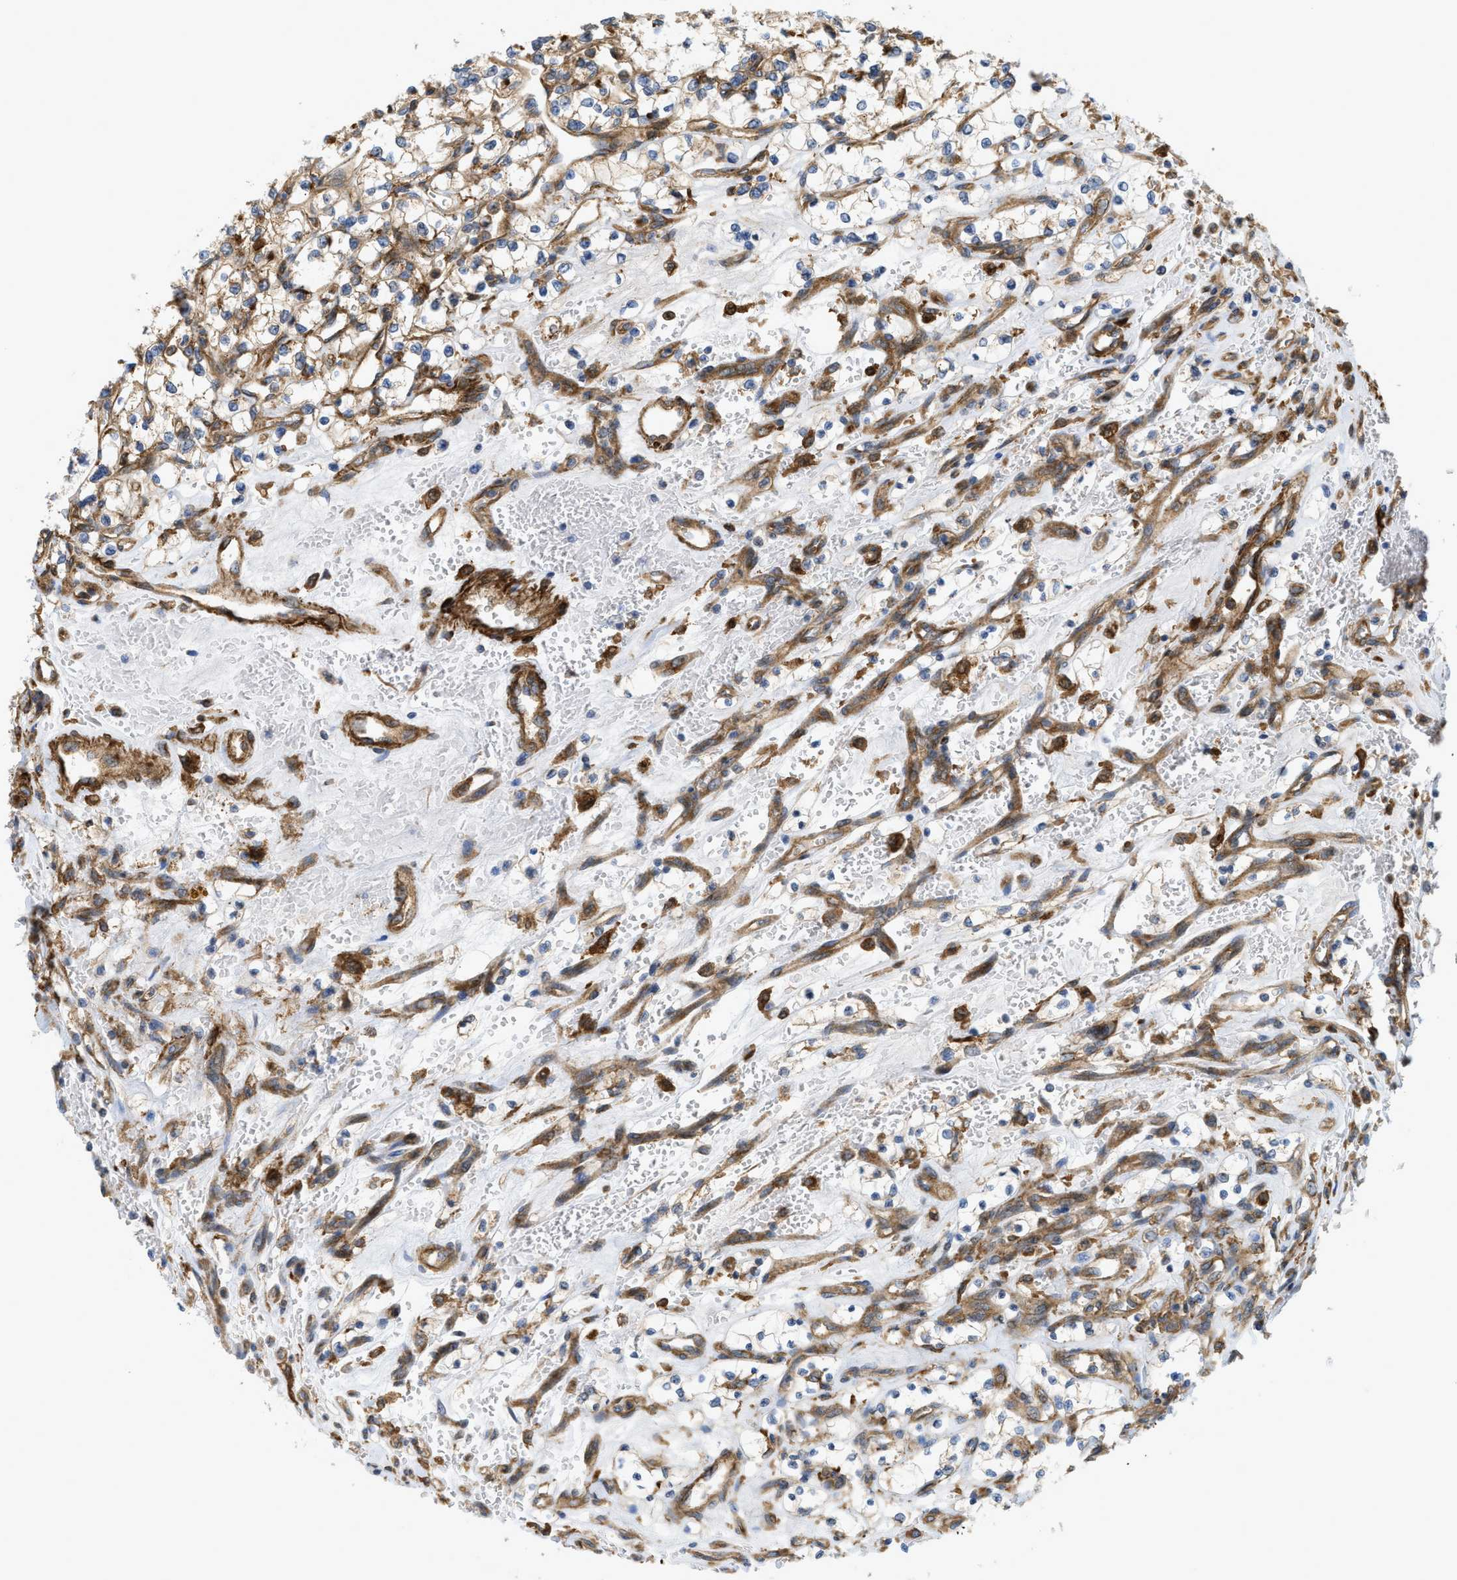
{"staining": {"intensity": "weak", "quantity": "<25%", "location": "cytoplasmic/membranous"}, "tissue": "renal cancer", "cell_type": "Tumor cells", "image_type": "cancer", "snomed": [{"axis": "morphology", "description": "Adenocarcinoma, NOS"}, {"axis": "topography", "description": "Kidney"}], "caption": "Immunohistochemical staining of adenocarcinoma (renal) displays no significant staining in tumor cells.", "gene": "PICALM", "patient": {"sex": "female", "age": 69}}